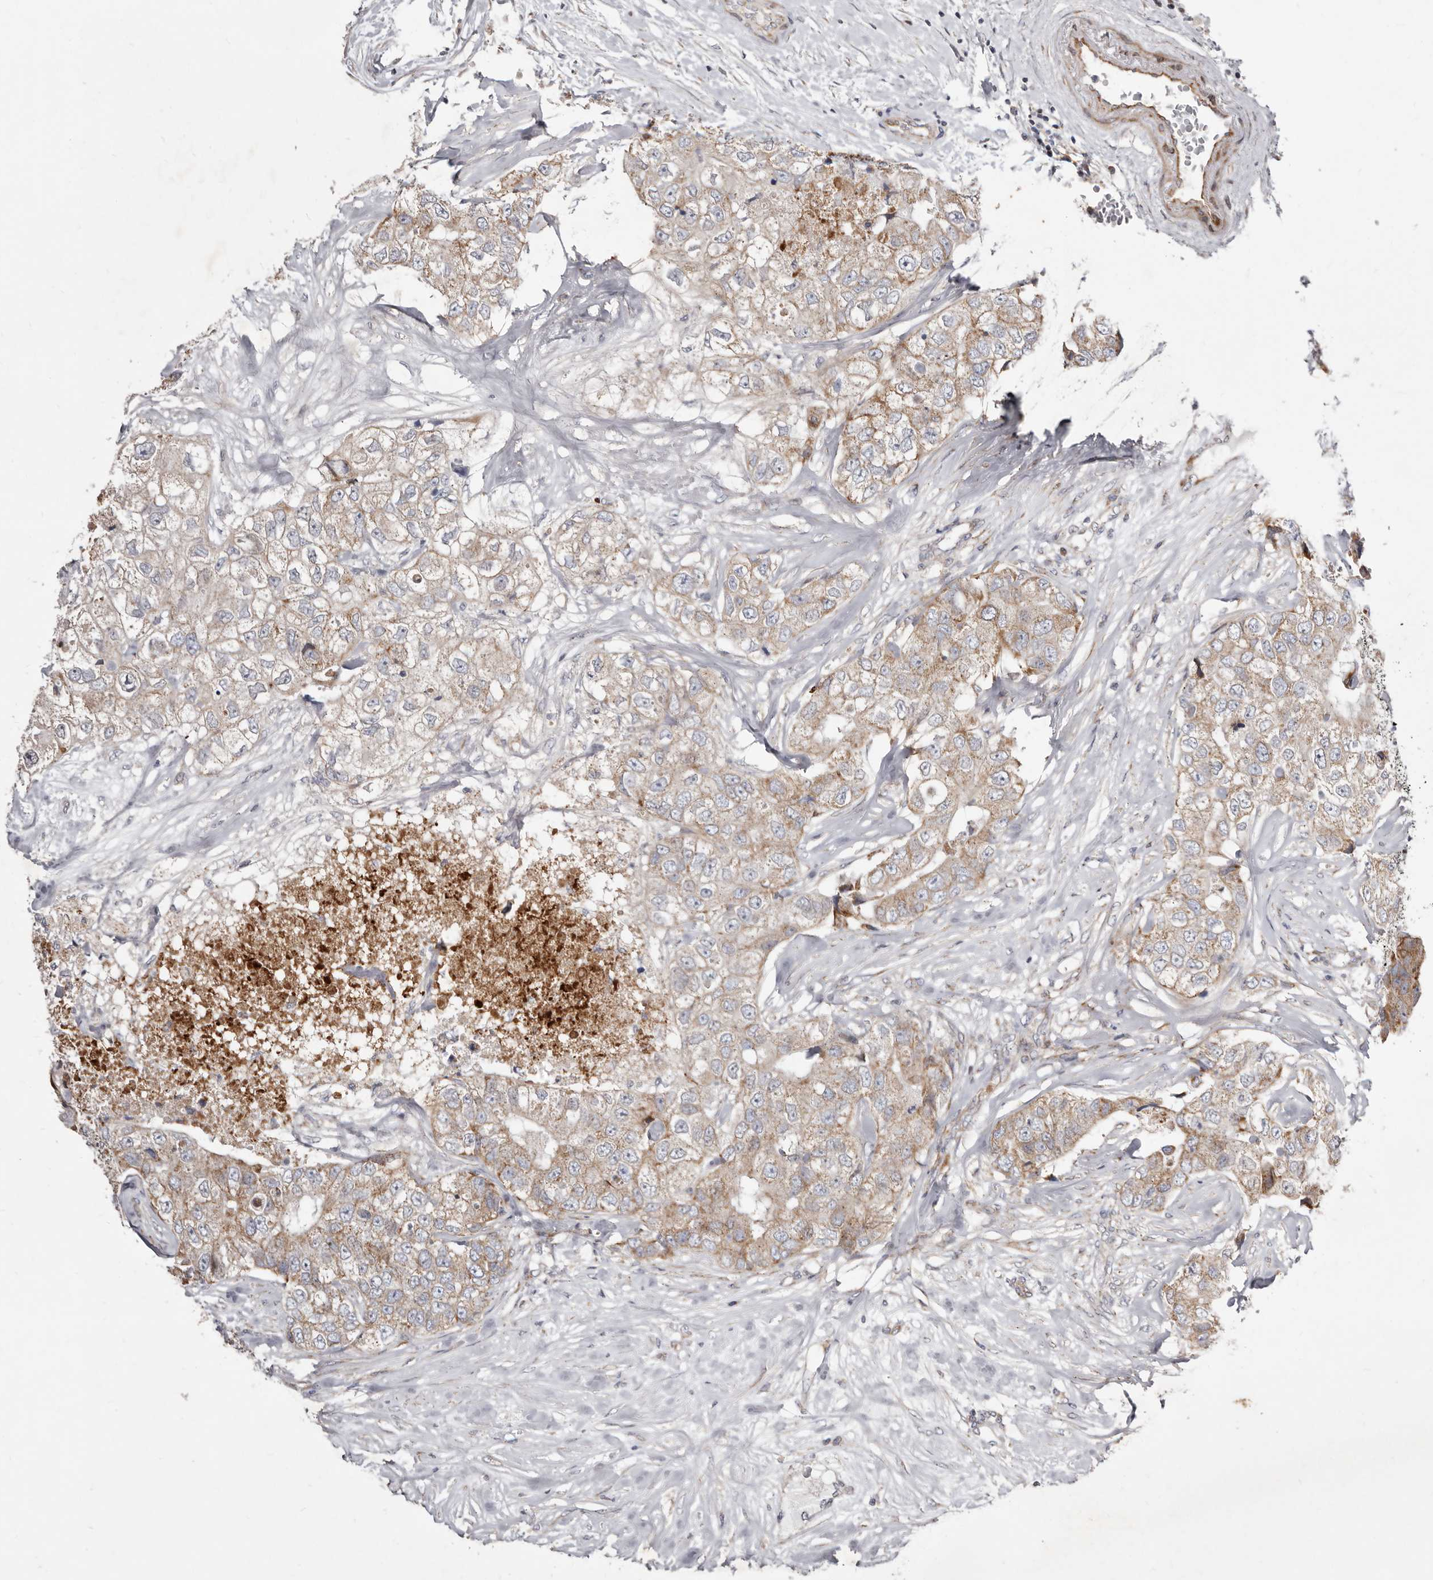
{"staining": {"intensity": "moderate", "quantity": ">75%", "location": "cytoplasmic/membranous"}, "tissue": "breast cancer", "cell_type": "Tumor cells", "image_type": "cancer", "snomed": [{"axis": "morphology", "description": "Duct carcinoma"}, {"axis": "topography", "description": "Breast"}], "caption": "This micrograph demonstrates IHC staining of human breast cancer (intraductal carcinoma), with medium moderate cytoplasmic/membranous staining in approximately >75% of tumor cells.", "gene": "TIMM17B", "patient": {"sex": "female", "age": 62}}